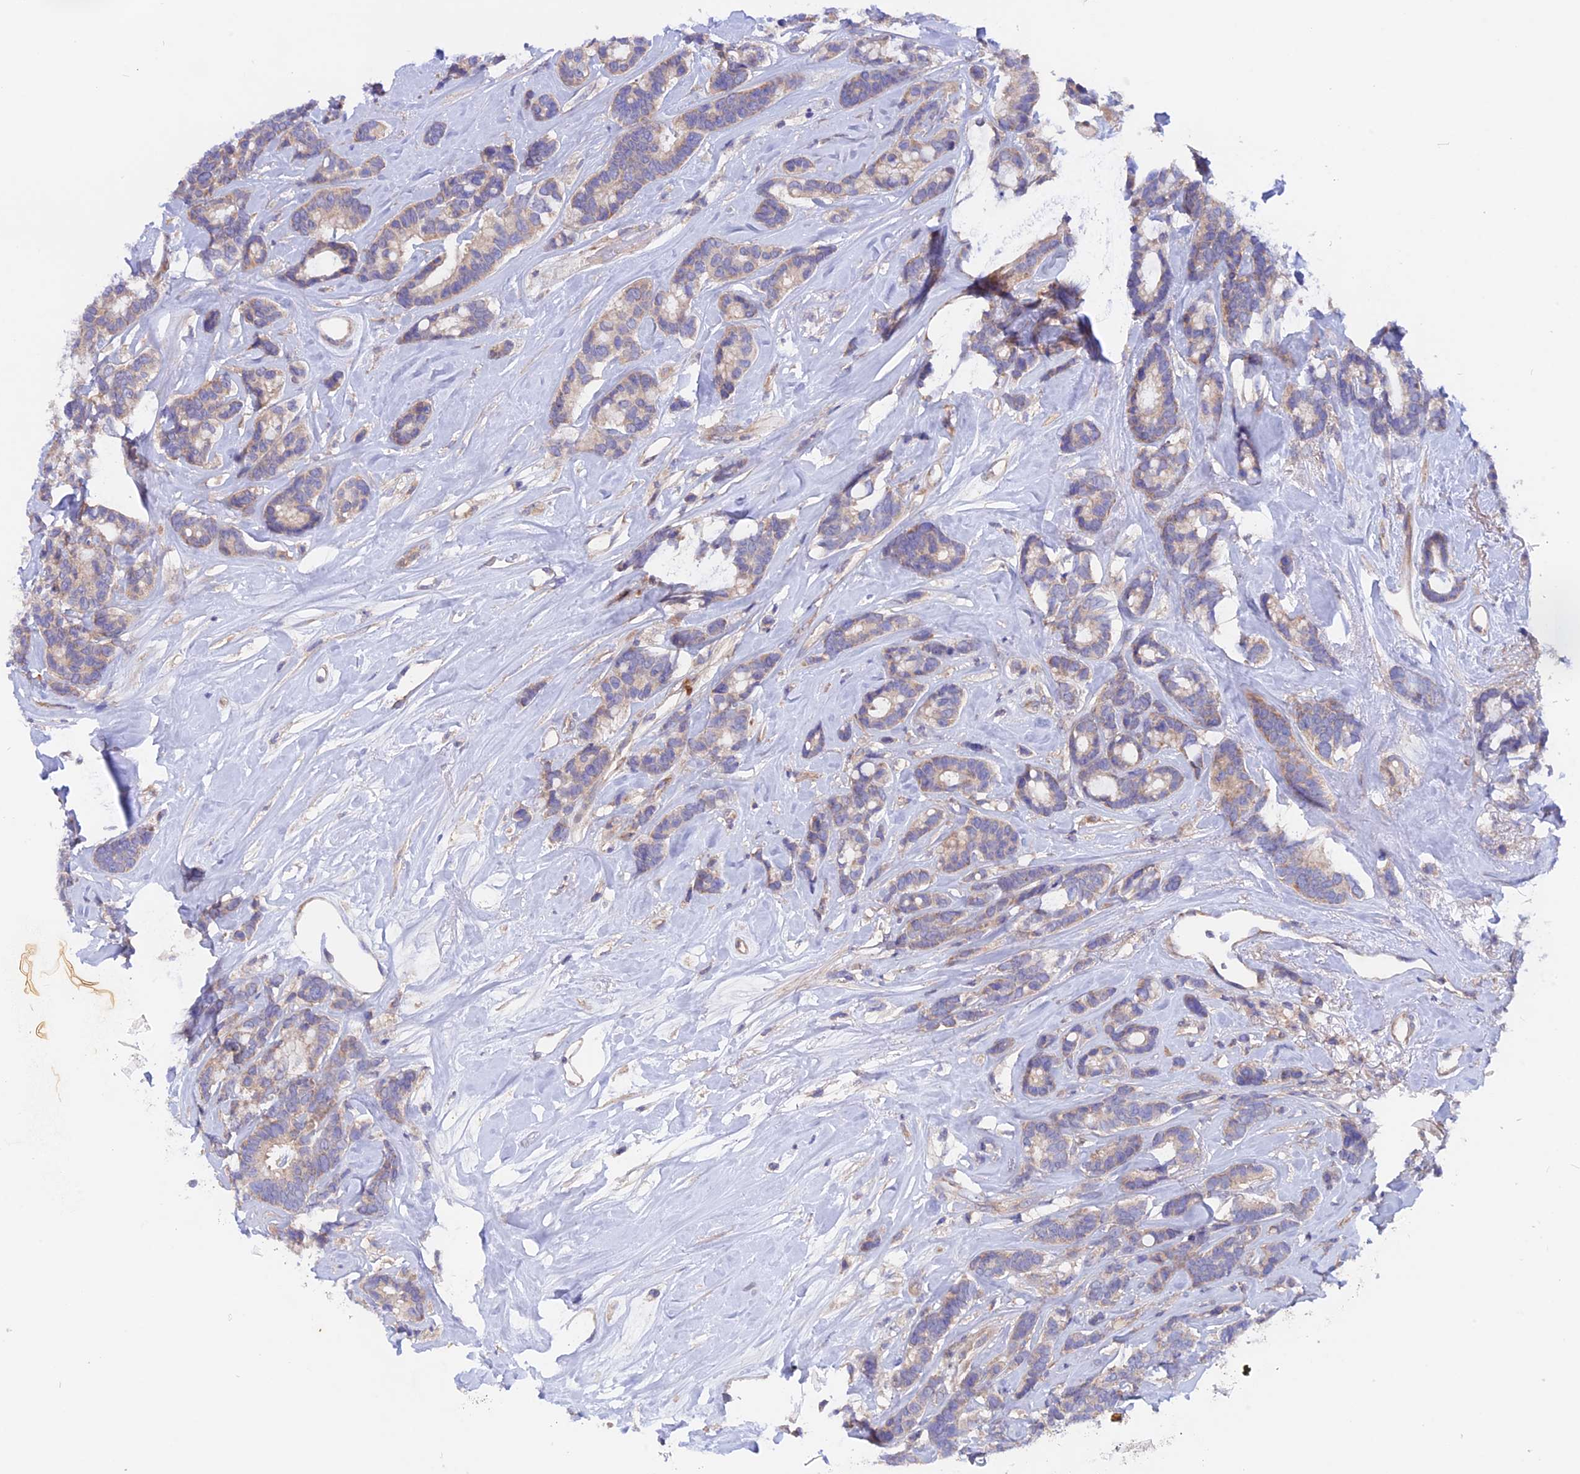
{"staining": {"intensity": "weak", "quantity": "25%-75%", "location": "cytoplasmic/membranous"}, "tissue": "breast cancer", "cell_type": "Tumor cells", "image_type": "cancer", "snomed": [{"axis": "morphology", "description": "Duct carcinoma"}, {"axis": "topography", "description": "Breast"}], "caption": "High-magnification brightfield microscopy of infiltrating ductal carcinoma (breast) stained with DAB (brown) and counterstained with hematoxylin (blue). tumor cells exhibit weak cytoplasmic/membranous positivity is identified in about25%-75% of cells.", "gene": "HYCC1", "patient": {"sex": "female", "age": 87}}